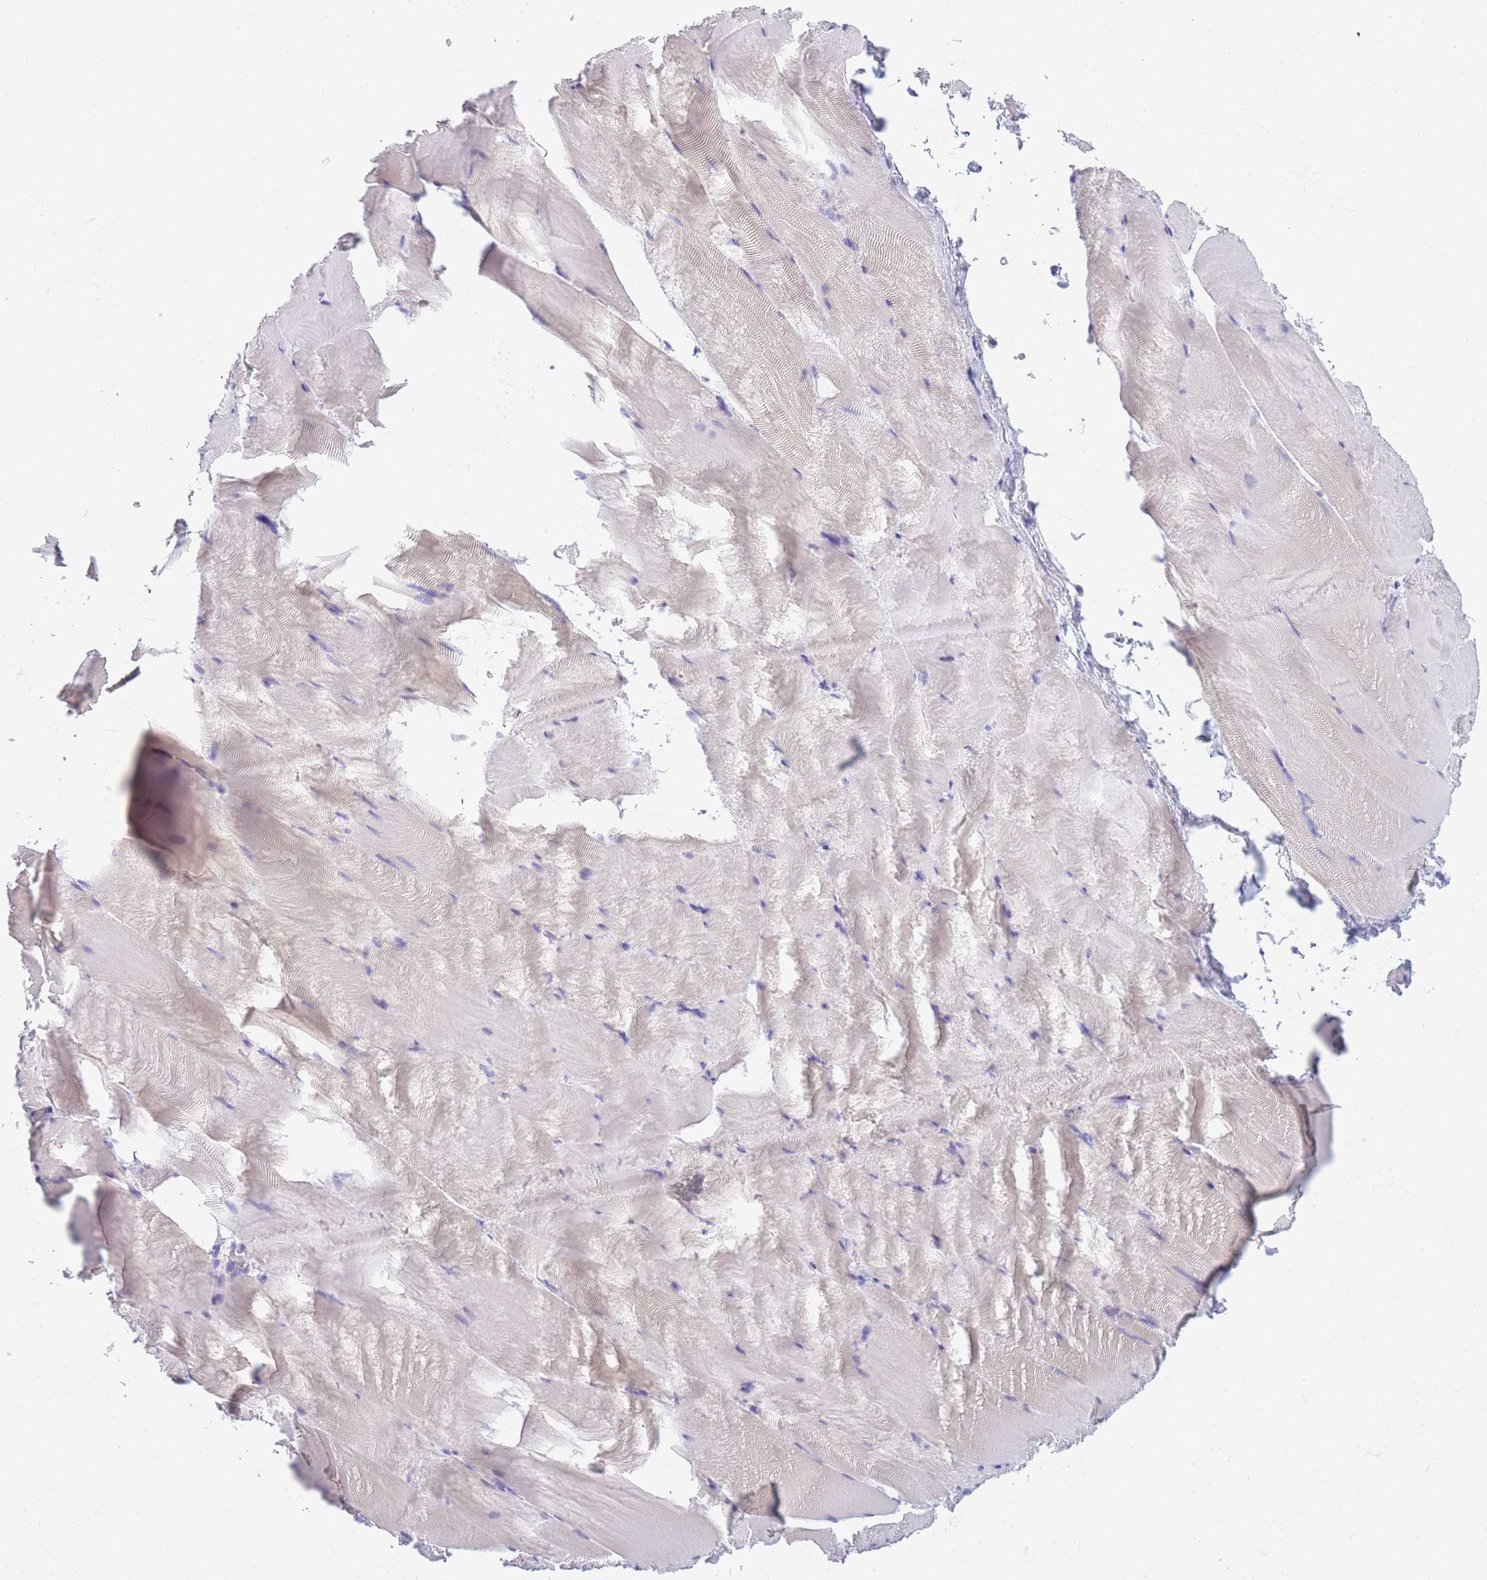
{"staining": {"intensity": "negative", "quantity": "none", "location": "none"}, "tissue": "skeletal muscle", "cell_type": "Myocytes", "image_type": "normal", "snomed": [{"axis": "morphology", "description": "Normal tissue, NOS"}, {"axis": "topography", "description": "Skeletal muscle"}], "caption": "Immunohistochemistry (IHC) histopathology image of normal human skeletal muscle stained for a protein (brown), which displays no staining in myocytes. (Immunohistochemistry (IHC), brightfield microscopy, high magnification).", "gene": "DHRS11", "patient": {"sex": "female", "age": 64}}